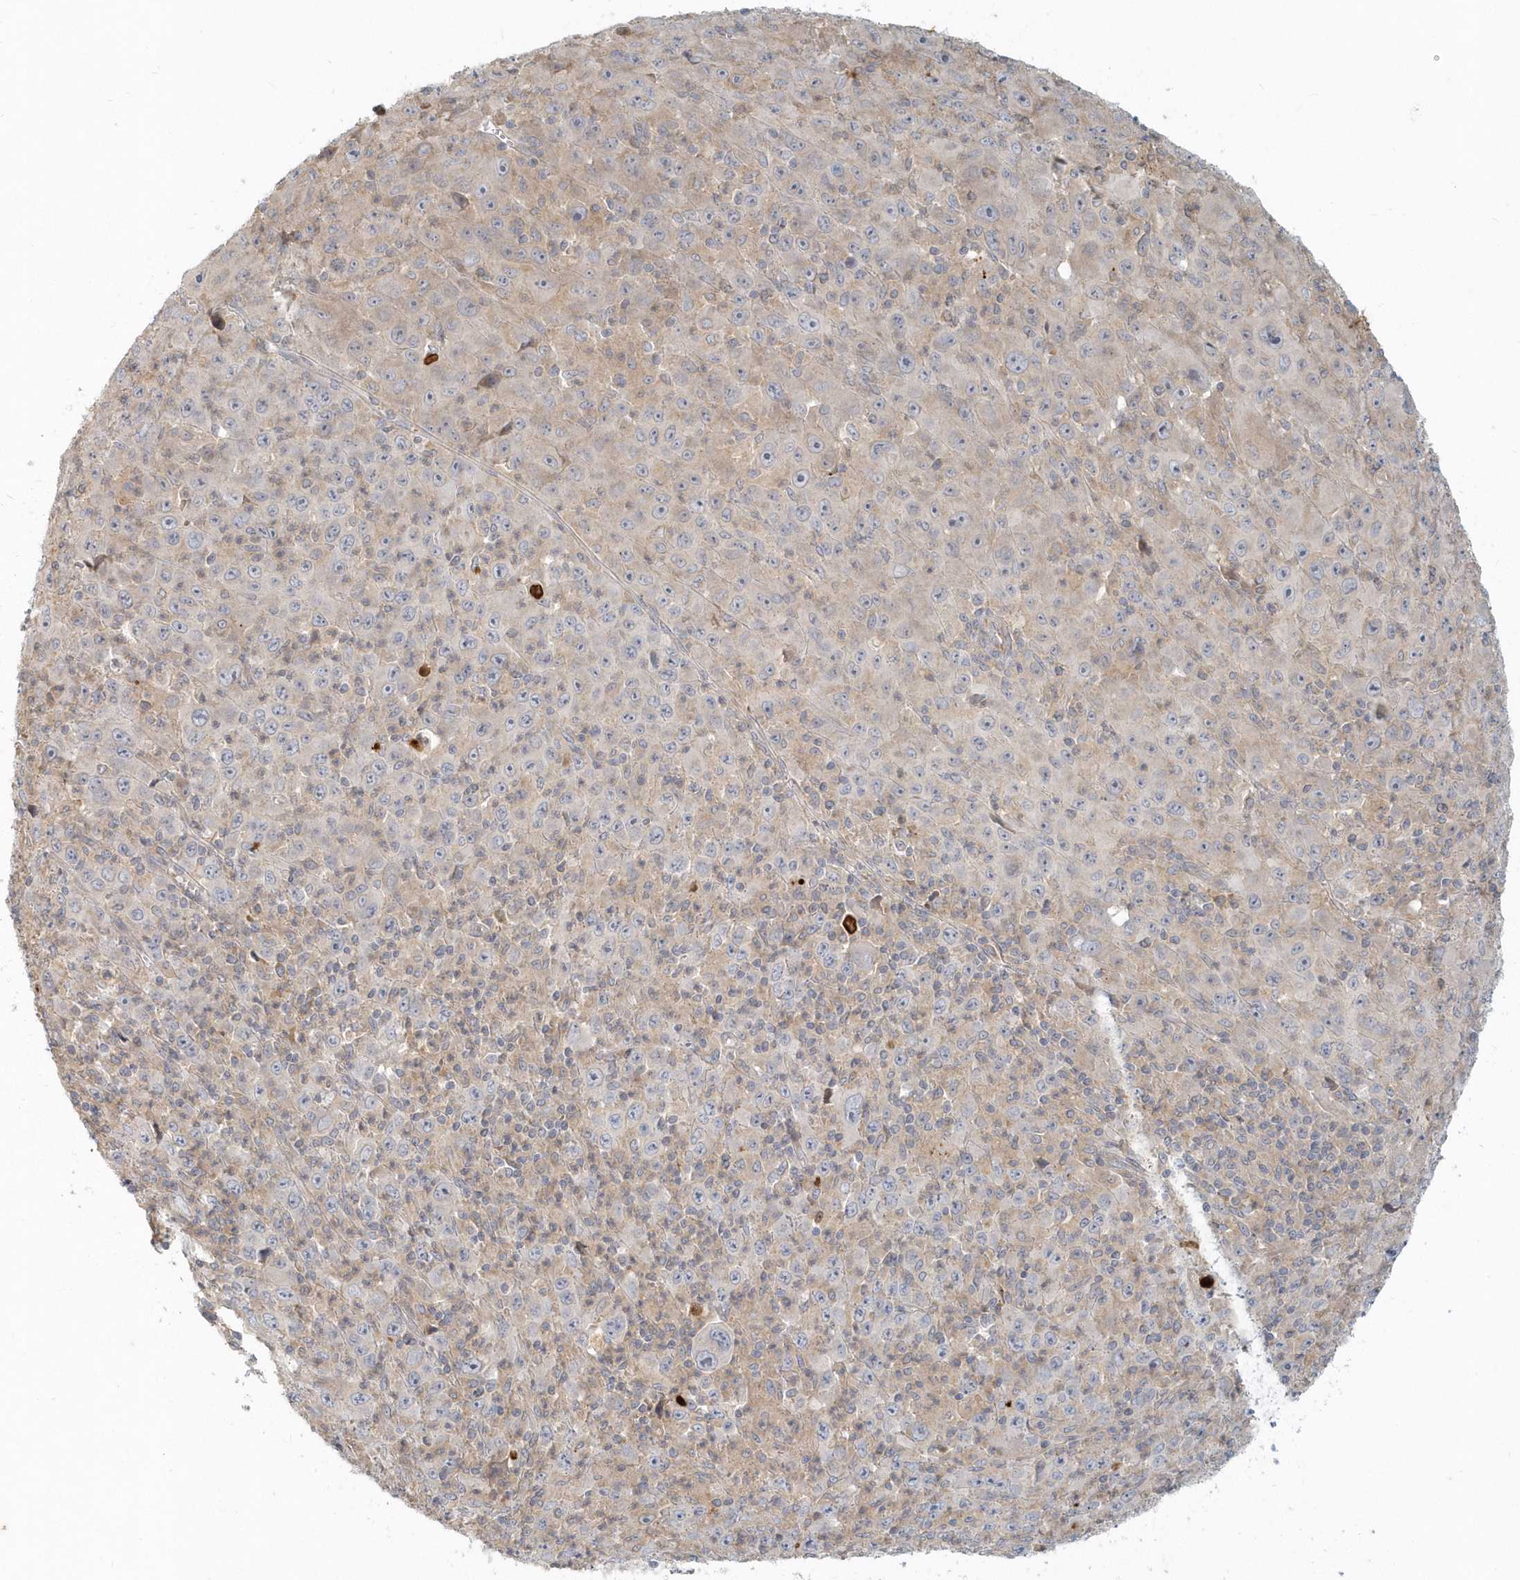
{"staining": {"intensity": "negative", "quantity": "none", "location": "none"}, "tissue": "melanoma", "cell_type": "Tumor cells", "image_type": "cancer", "snomed": [{"axis": "morphology", "description": "Malignant melanoma, Metastatic site"}, {"axis": "topography", "description": "Skin"}], "caption": "The immunohistochemistry (IHC) micrograph has no significant staining in tumor cells of melanoma tissue.", "gene": "NAPB", "patient": {"sex": "female", "age": 56}}